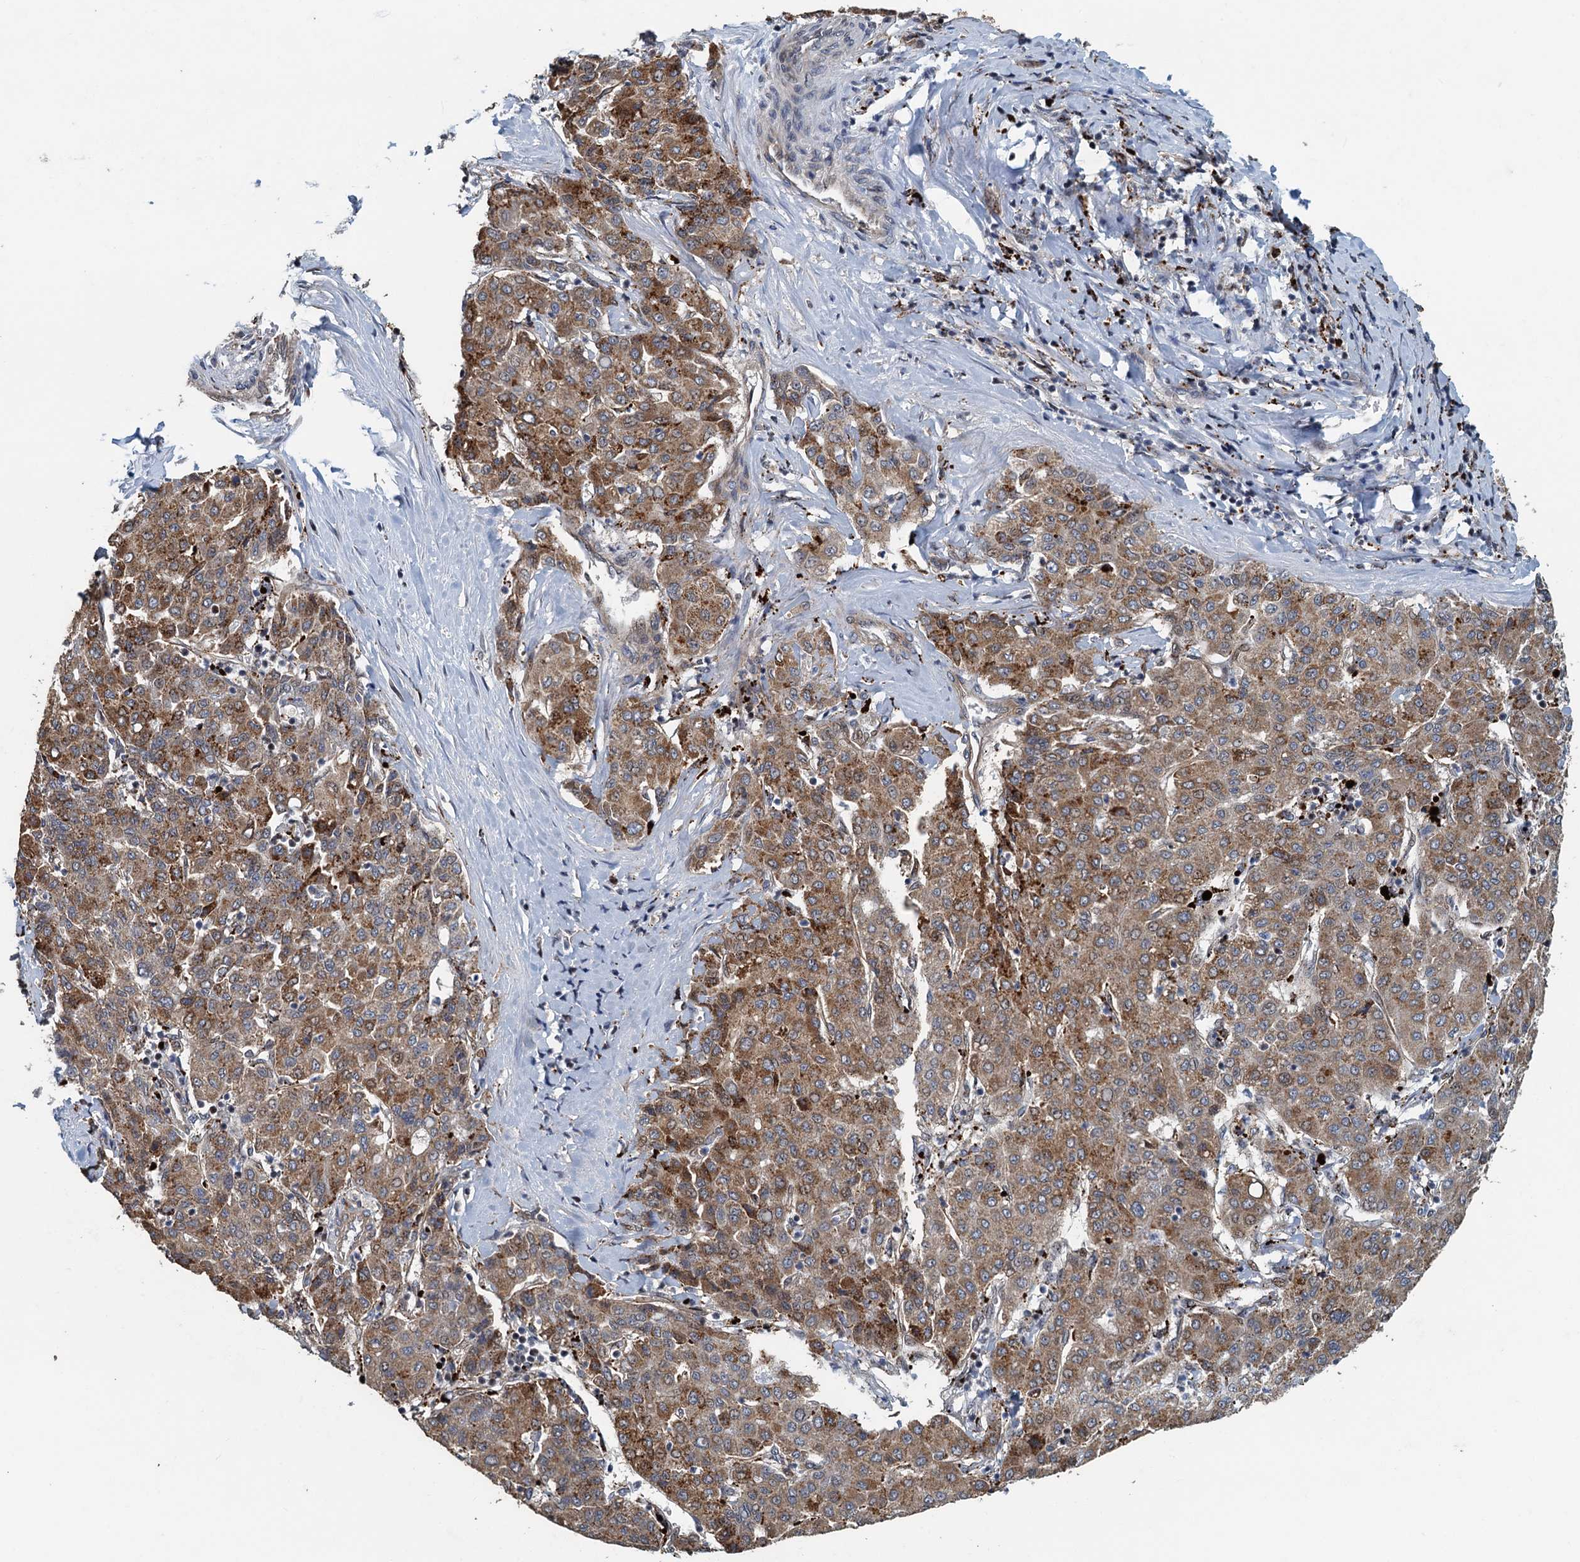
{"staining": {"intensity": "moderate", "quantity": ">75%", "location": "cytoplasmic/membranous"}, "tissue": "liver cancer", "cell_type": "Tumor cells", "image_type": "cancer", "snomed": [{"axis": "morphology", "description": "Carcinoma, Hepatocellular, NOS"}, {"axis": "topography", "description": "Liver"}], "caption": "About >75% of tumor cells in human liver cancer demonstrate moderate cytoplasmic/membranous protein expression as visualized by brown immunohistochemical staining.", "gene": "AGRN", "patient": {"sex": "male", "age": 65}}